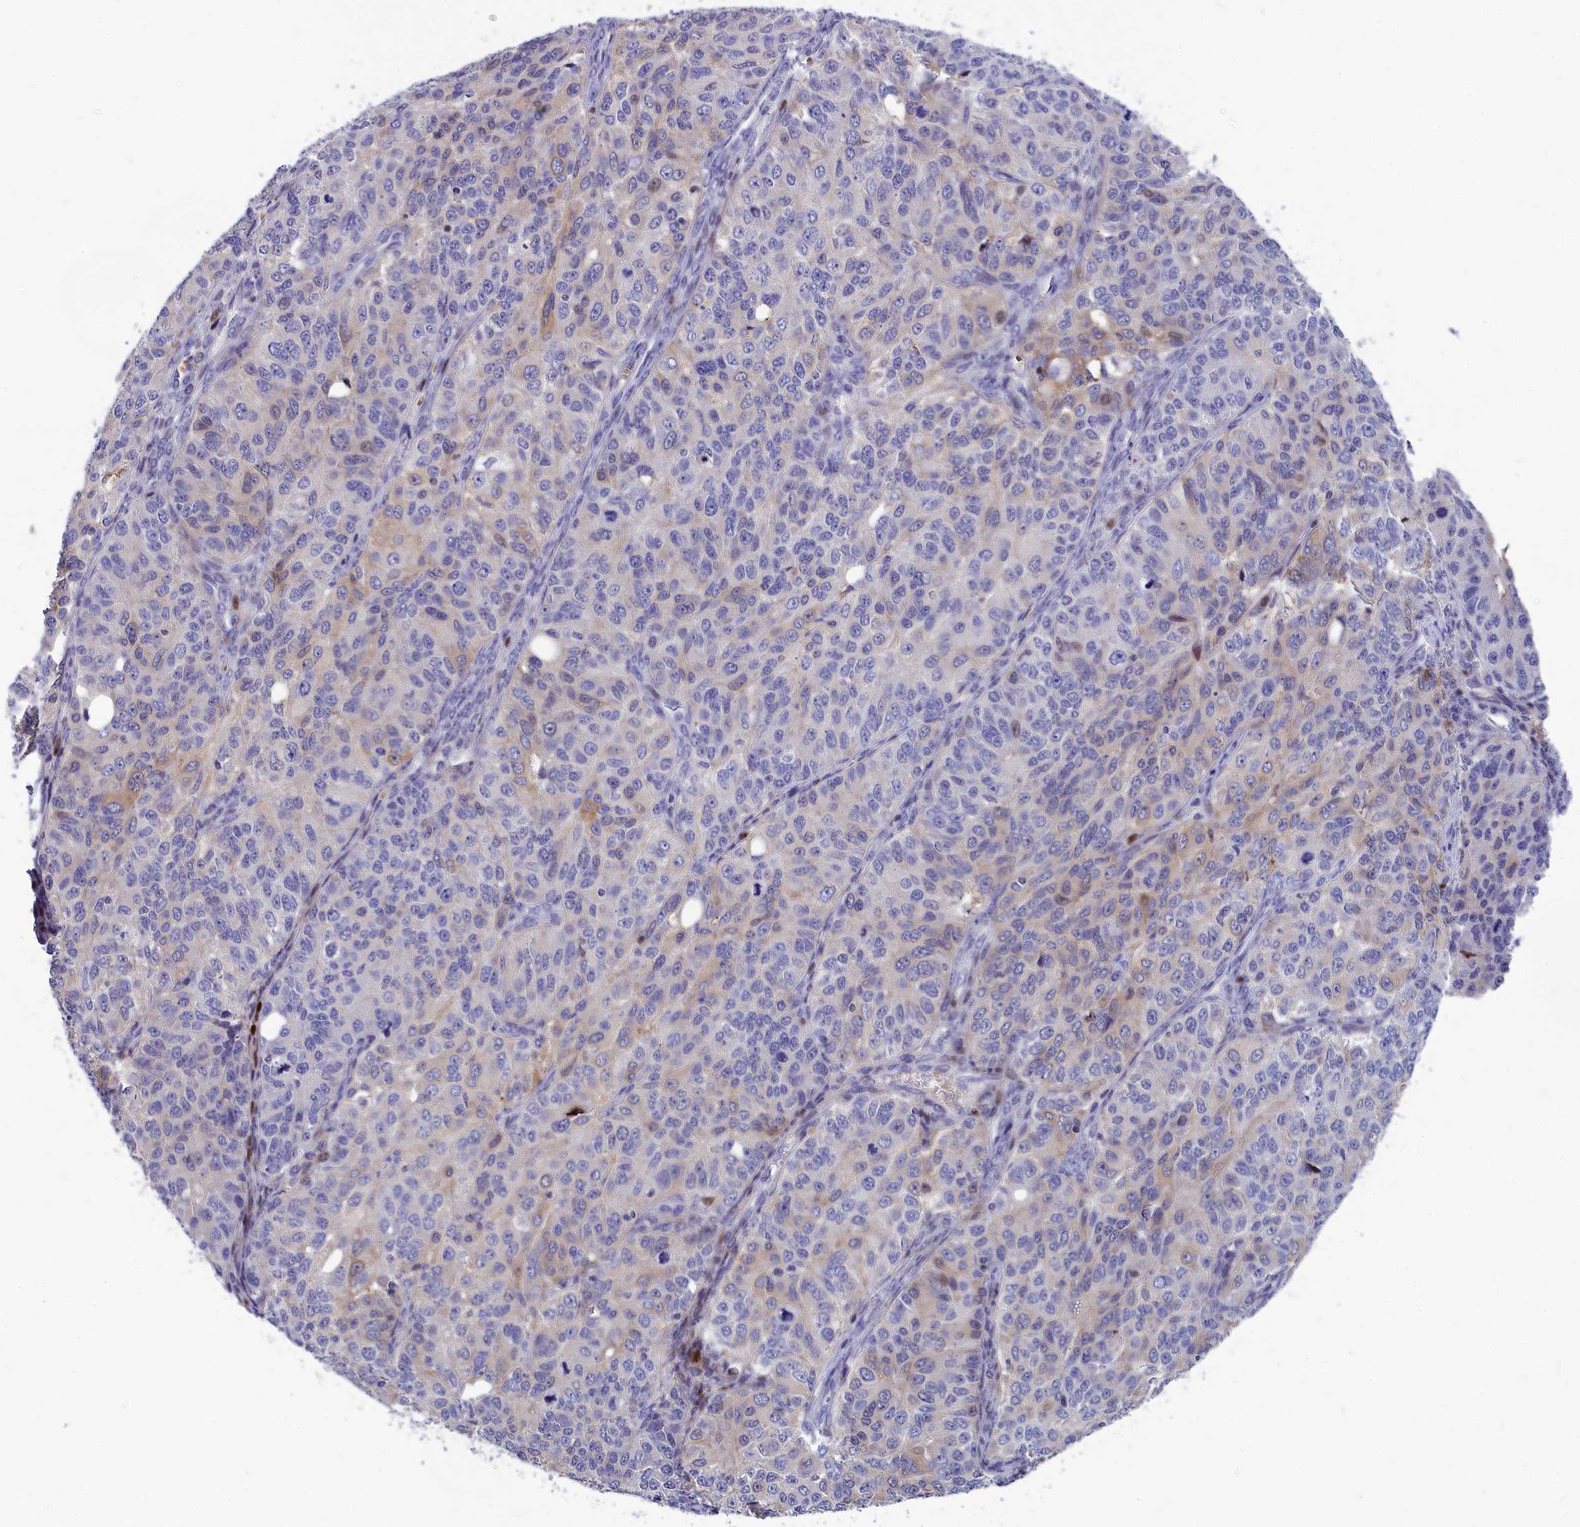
{"staining": {"intensity": "negative", "quantity": "none", "location": "none"}, "tissue": "ovarian cancer", "cell_type": "Tumor cells", "image_type": "cancer", "snomed": [{"axis": "morphology", "description": "Carcinoma, endometroid"}, {"axis": "topography", "description": "Ovary"}], "caption": "Human ovarian cancer (endometroid carcinoma) stained for a protein using IHC exhibits no positivity in tumor cells.", "gene": "NKPD1", "patient": {"sex": "female", "age": 51}}